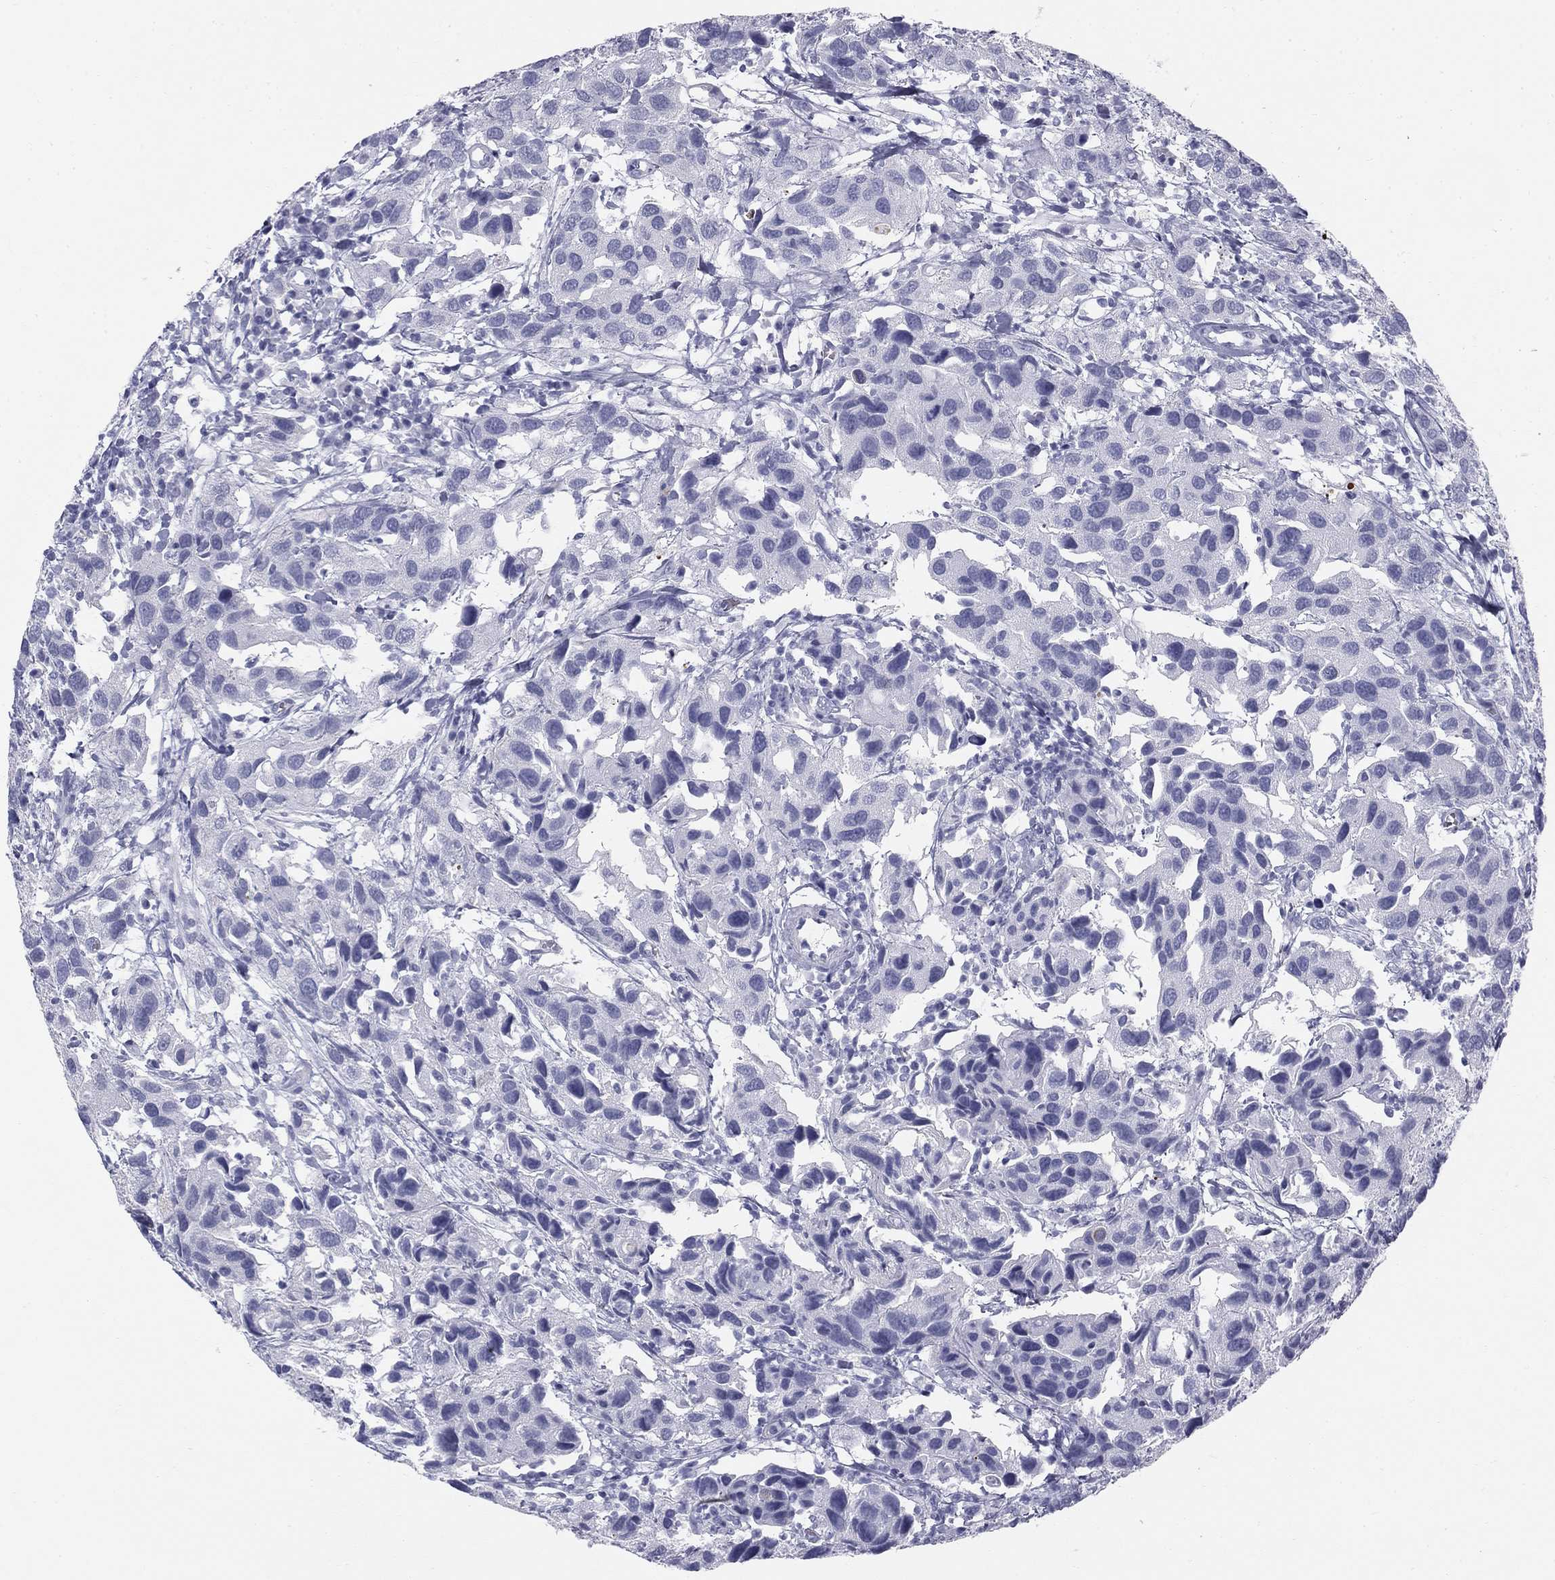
{"staining": {"intensity": "negative", "quantity": "none", "location": "none"}, "tissue": "urothelial cancer", "cell_type": "Tumor cells", "image_type": "cancer", "snomed": [{"axis": "morphology", "description": "Urothelial carcinoma, High grade"}, {"axis": "topography", "description": "Urinary bladder"}], "caption": "An immunohistochemistry (IHC) micrograph of urothelial carcinoma (high-grade) is shown. There is no staining in tumor cells of urothelial carcinoma (high-grade). (DAB (3,3'-diaminobenzidine) immunohistochemistry (IHC) with hematoxylin counter stain).", "gene": "SULT2B1", "patient": {"sex": "male", "age": 79}}